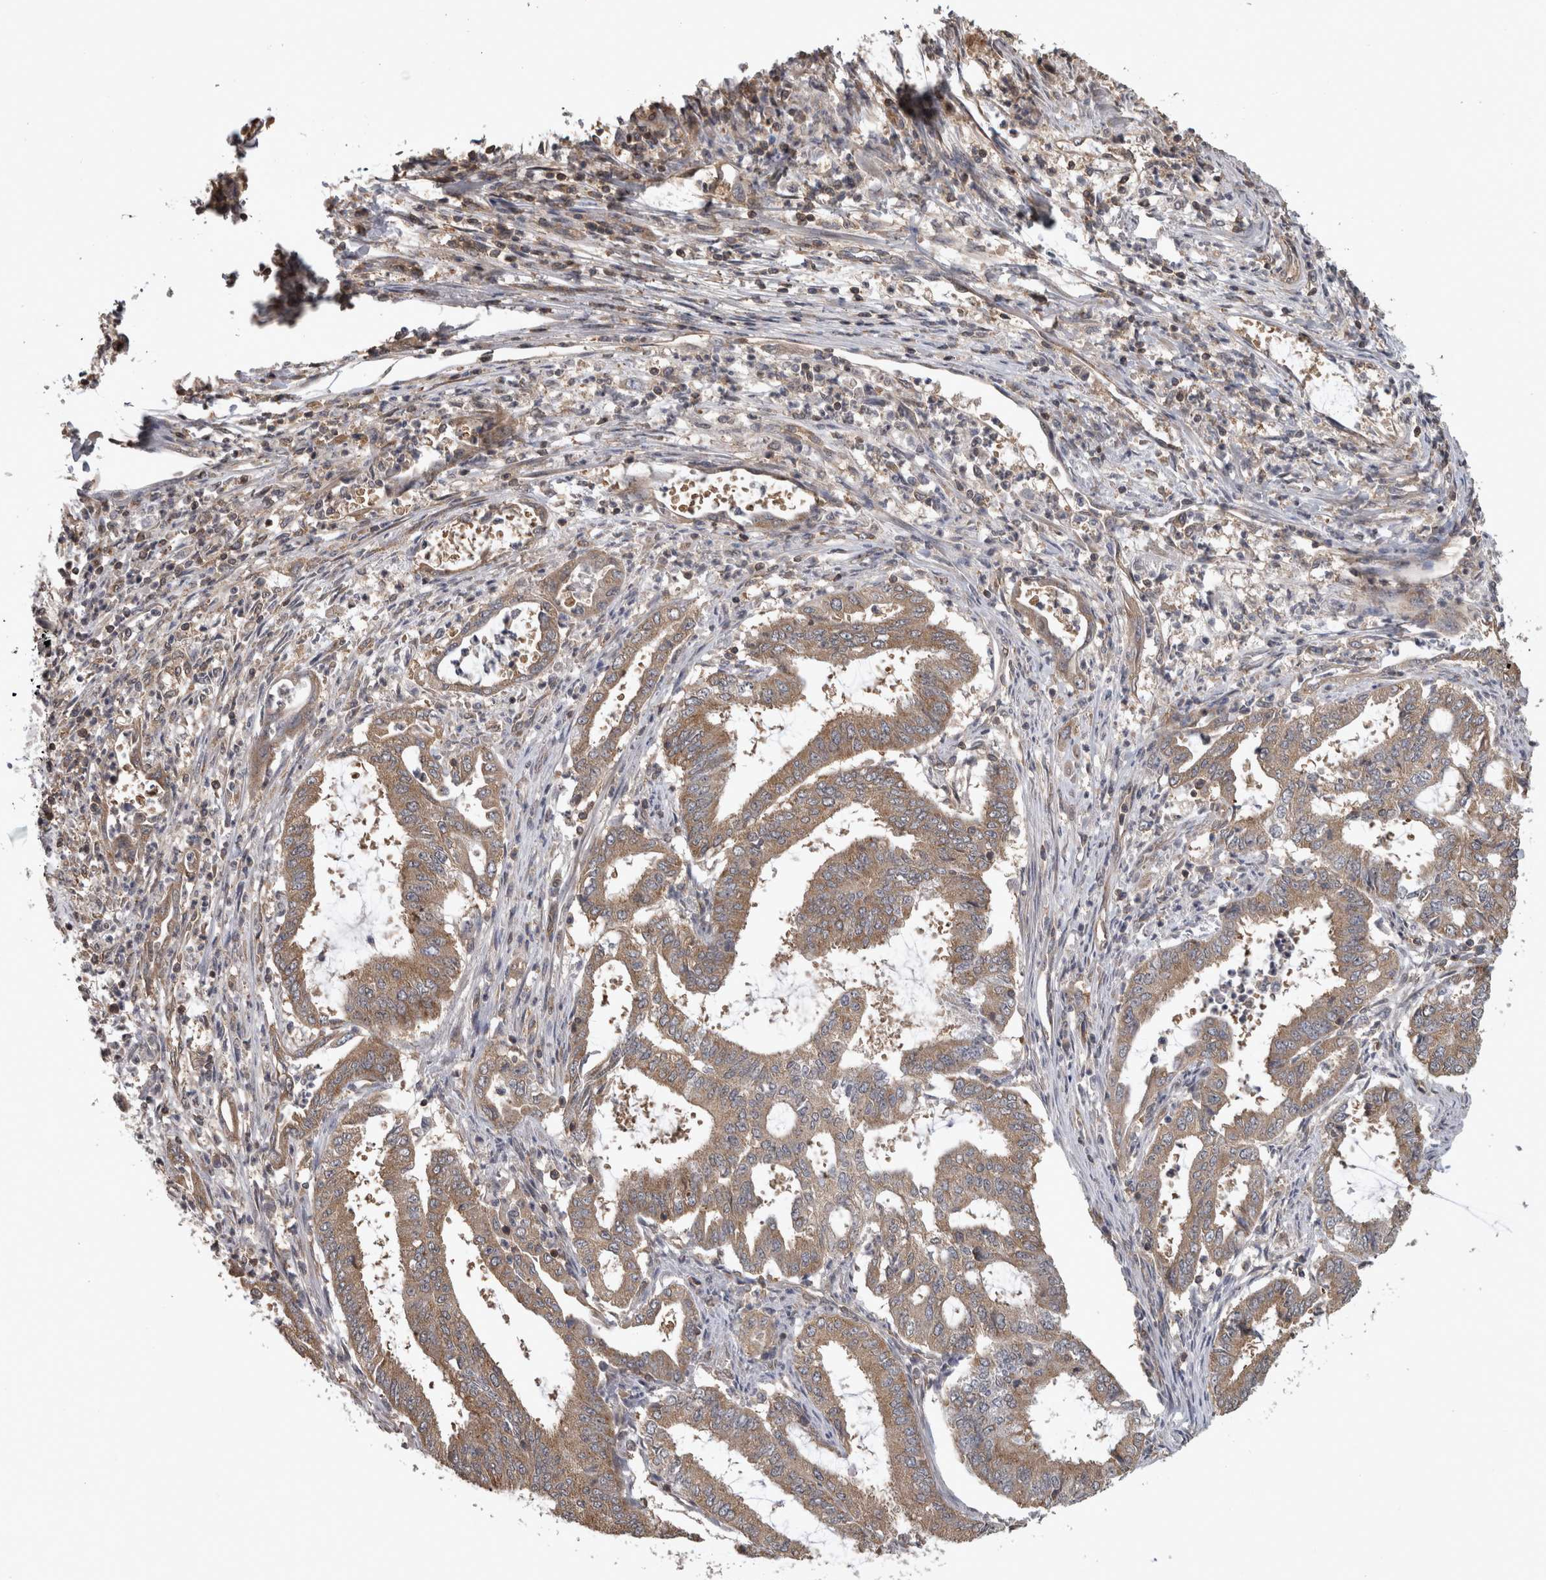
{"staining": {"intensity": "moderate", "quantity": ">75%", "location": "cytoplasmic/membranous"}, "tissue": "endometrial cancer", "cell_type": "Tumor cells", "image_type": "cancer", "snomed": [{"axis": "morphology", "description": "Adenocarcinoma, NOS"}, {"axis": "topography", "description": "Endometrium"}], "caption": "Endometrial cancer stained with DAB immunohistochemistry (IHC) displays medium levels of moderate cytoplasmic/membranous expression in about >75% of tumor cells. Immunohistochemistry stains the protein in brown and the nuclei are stained blue.", "gene": "ATXN2", "patient": {"sex": "female", "age": 51}}